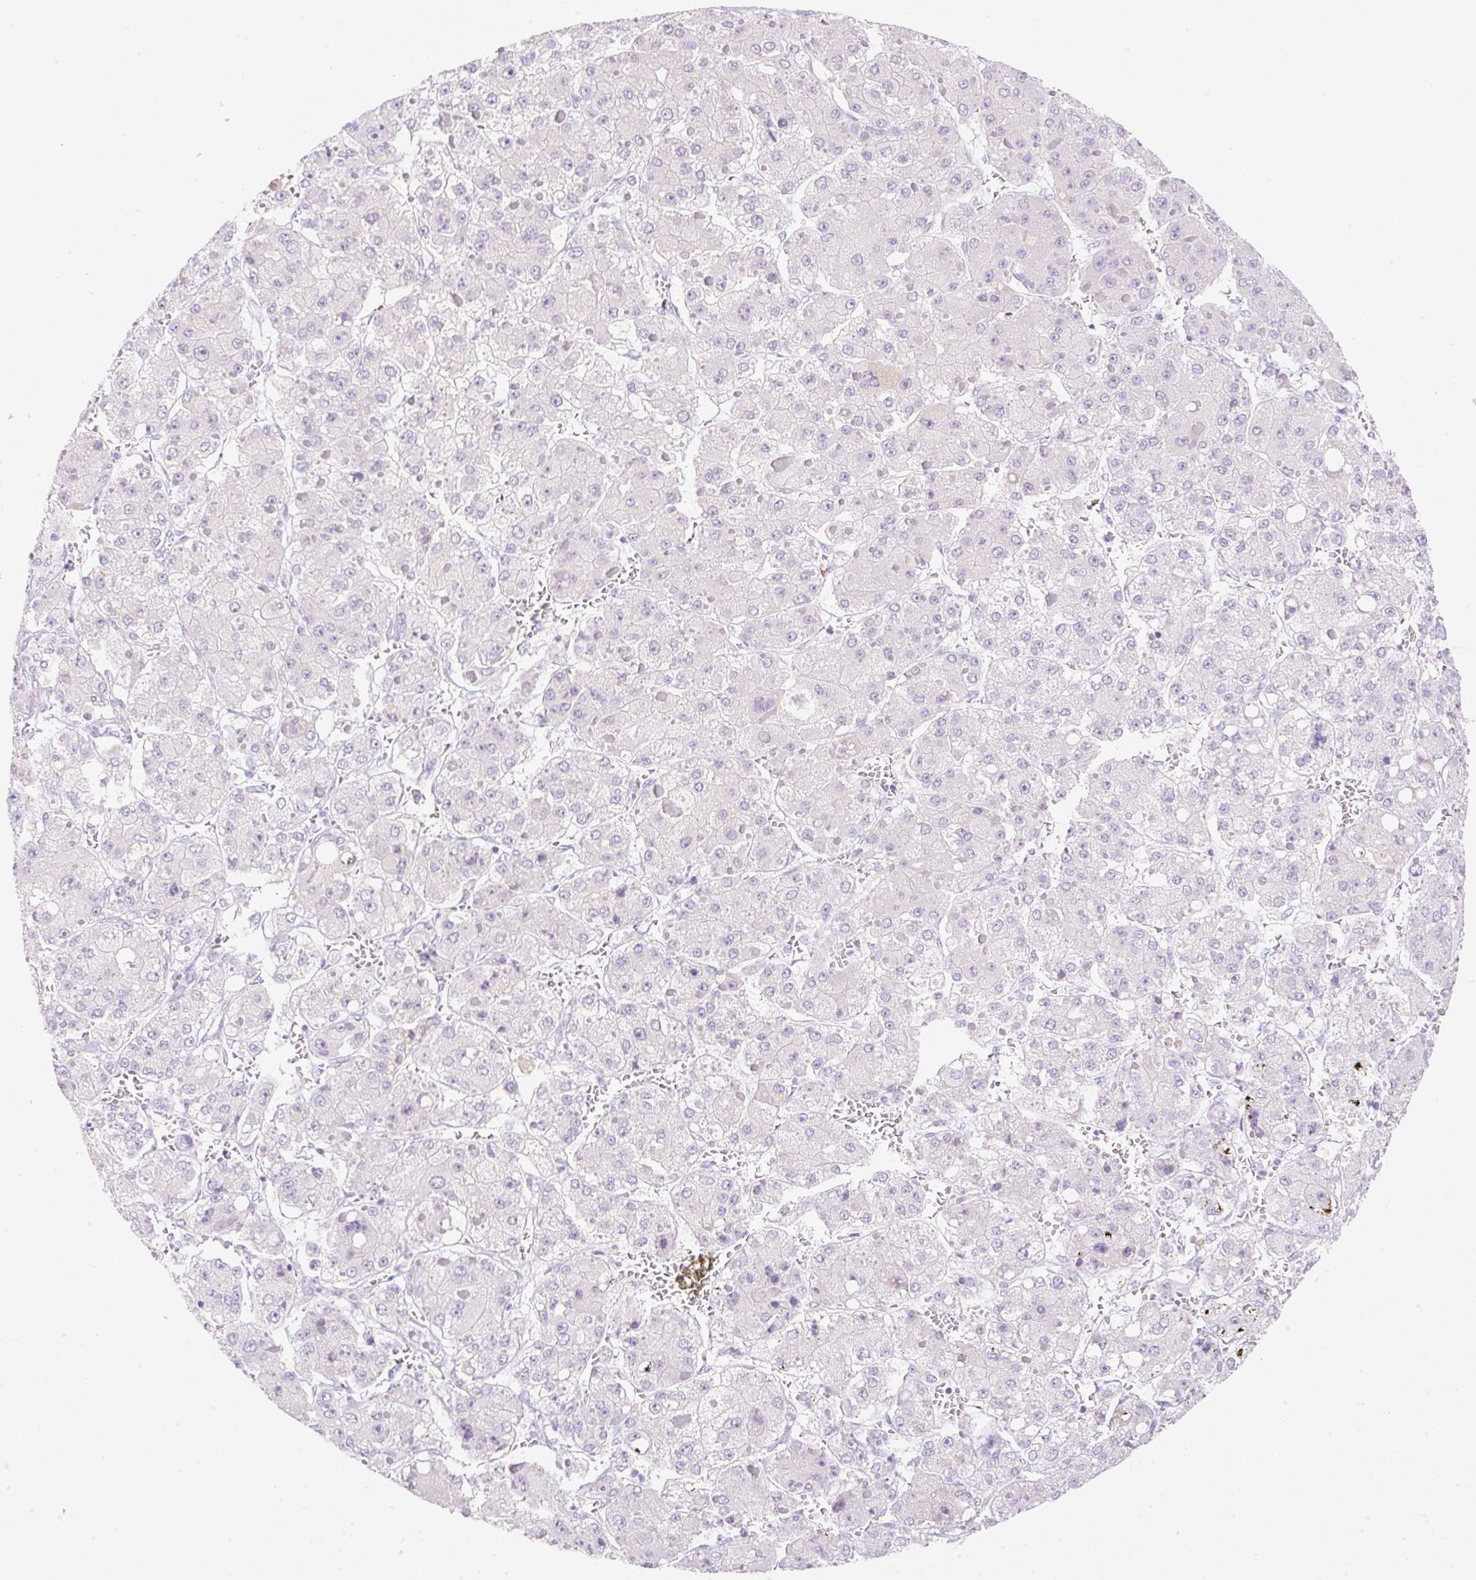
{"staining": {"intensity": "negative", "quantity": "none", "location": "none"}, "tissue": "liver cancer", "cell_type": "Tumor cells", "image_type": "cancer", "snomed": [{"axis": "morphology", "description": "Carcinoma, Hepatocellular, NOS"}, {"axis": "topography", "description": "Liver"}], "caption": "IHC of hepatocellular carcinoma (liver) reveals no positivity in tumor cells.", "gene": "DENND5A", "patient": {"sex": "female", "age": 73}}